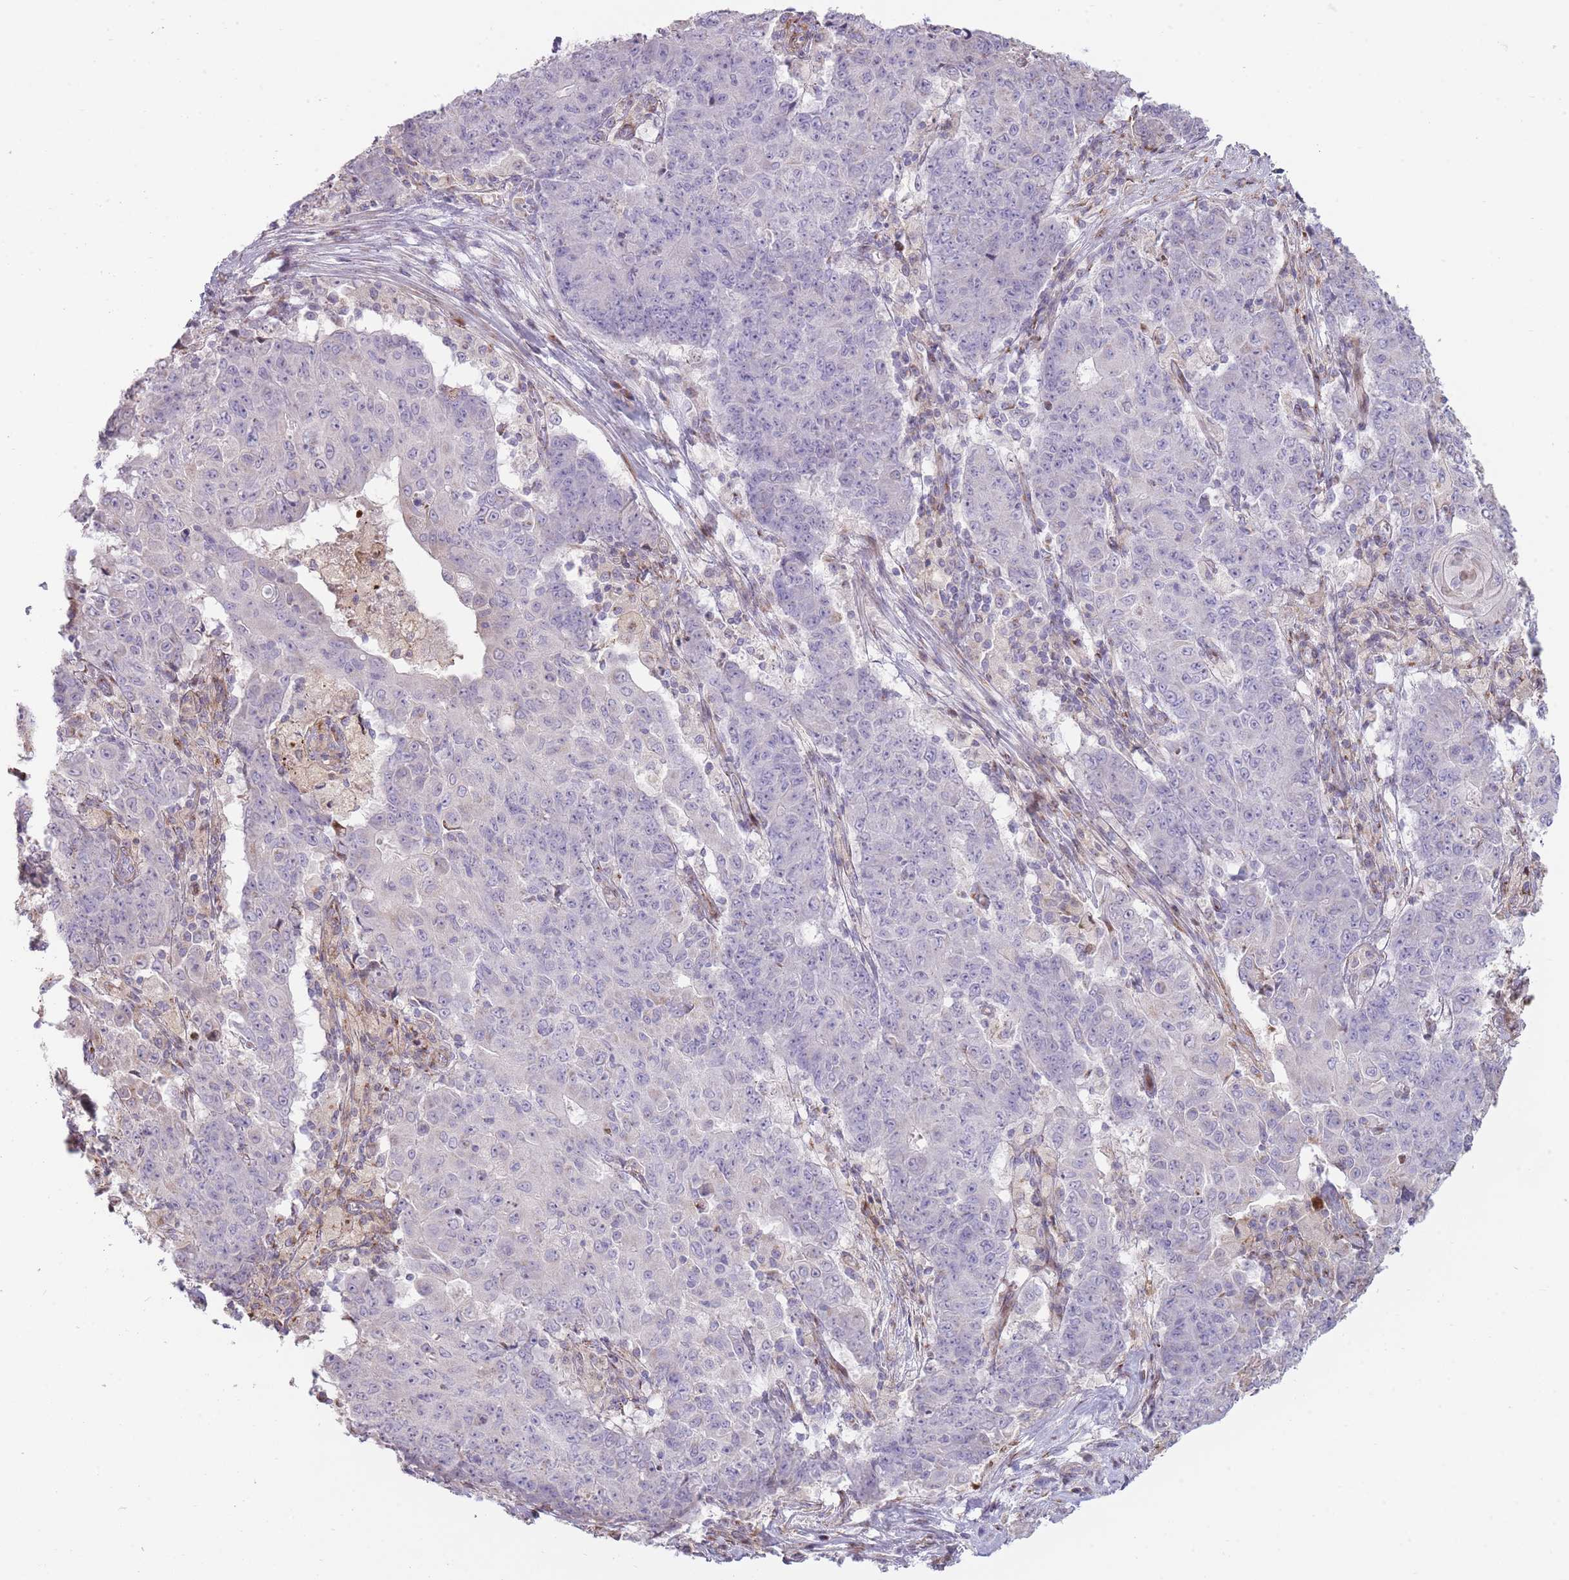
{"staining": {"intensity": "negative", "quantity": "none", "location": "none"}, "tissue": "ovarian cancer", "cell_type": "Tumor cells", "image_type": "cancer", "snomed": [{"axis": "morphology", "description": "Carcinoma, endometroid"}, {"axis": "topography", "description": "Ovary"}], "caption": "DAB immunohistochemical staining of ovarian cancer (endometroid carcinoma) reveals no significant positivity in tumor cells.", "gene": "PPP3R2", "patient": {"sex": "female", "age": 42}}